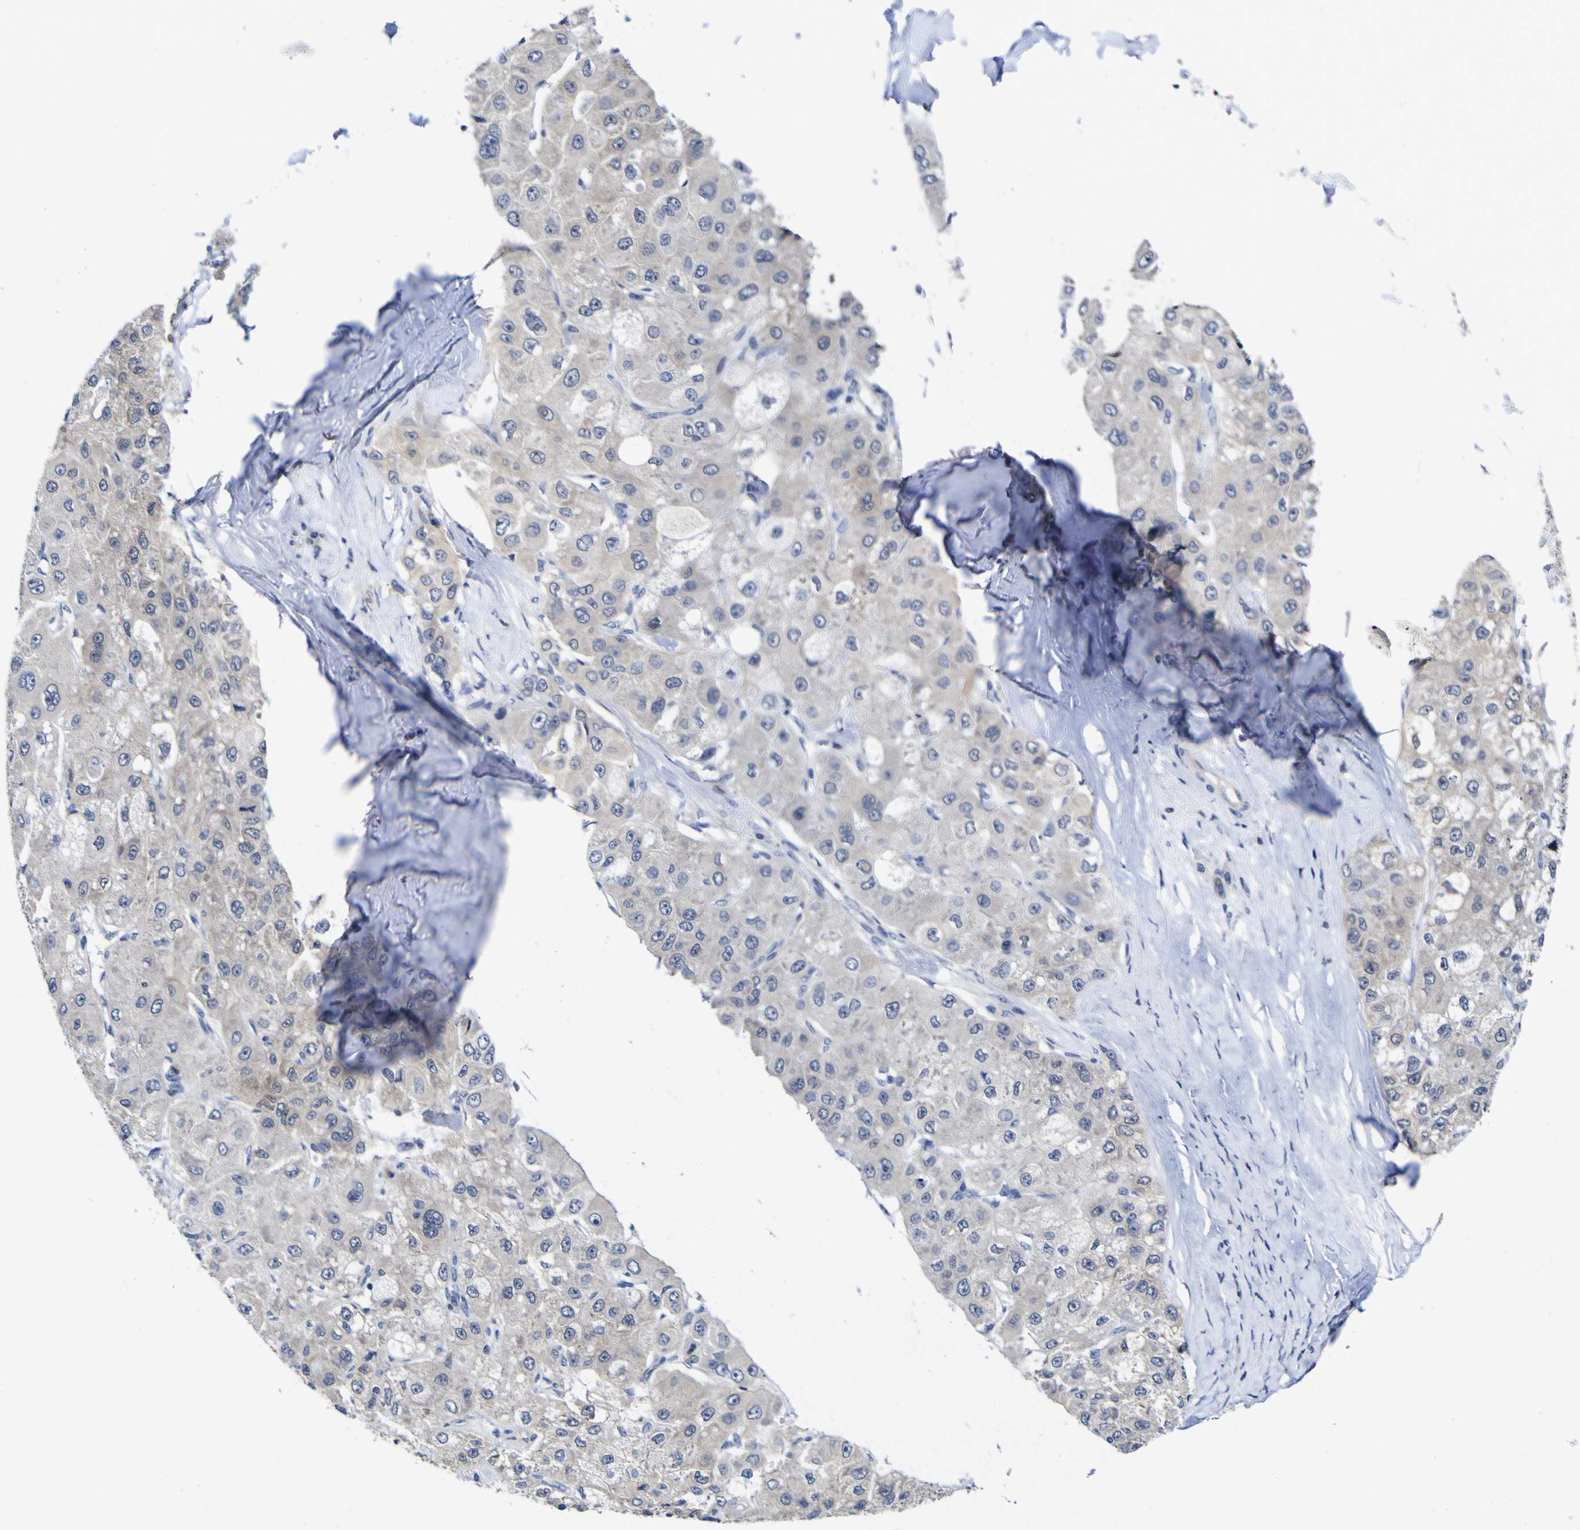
{"staining": {"intensity": "negative", "quantity": "none", "location": "none"}, "tissue": "liver cancer", "cell_type": "Tumor cells", "image_type": "cancer", "snomed": [{"axis": "morphology", "description": "Carcinoma, Hepatocellular, NOS"}, {"axis": "topography", "description": "Liver"}], "caption": "Liver hepatocellular carcinoma stained for a protein using IHC demonstrates no positivity tumor cells.", "gene": "CASP6", "patient": {"sex": "male", "age": 80}}